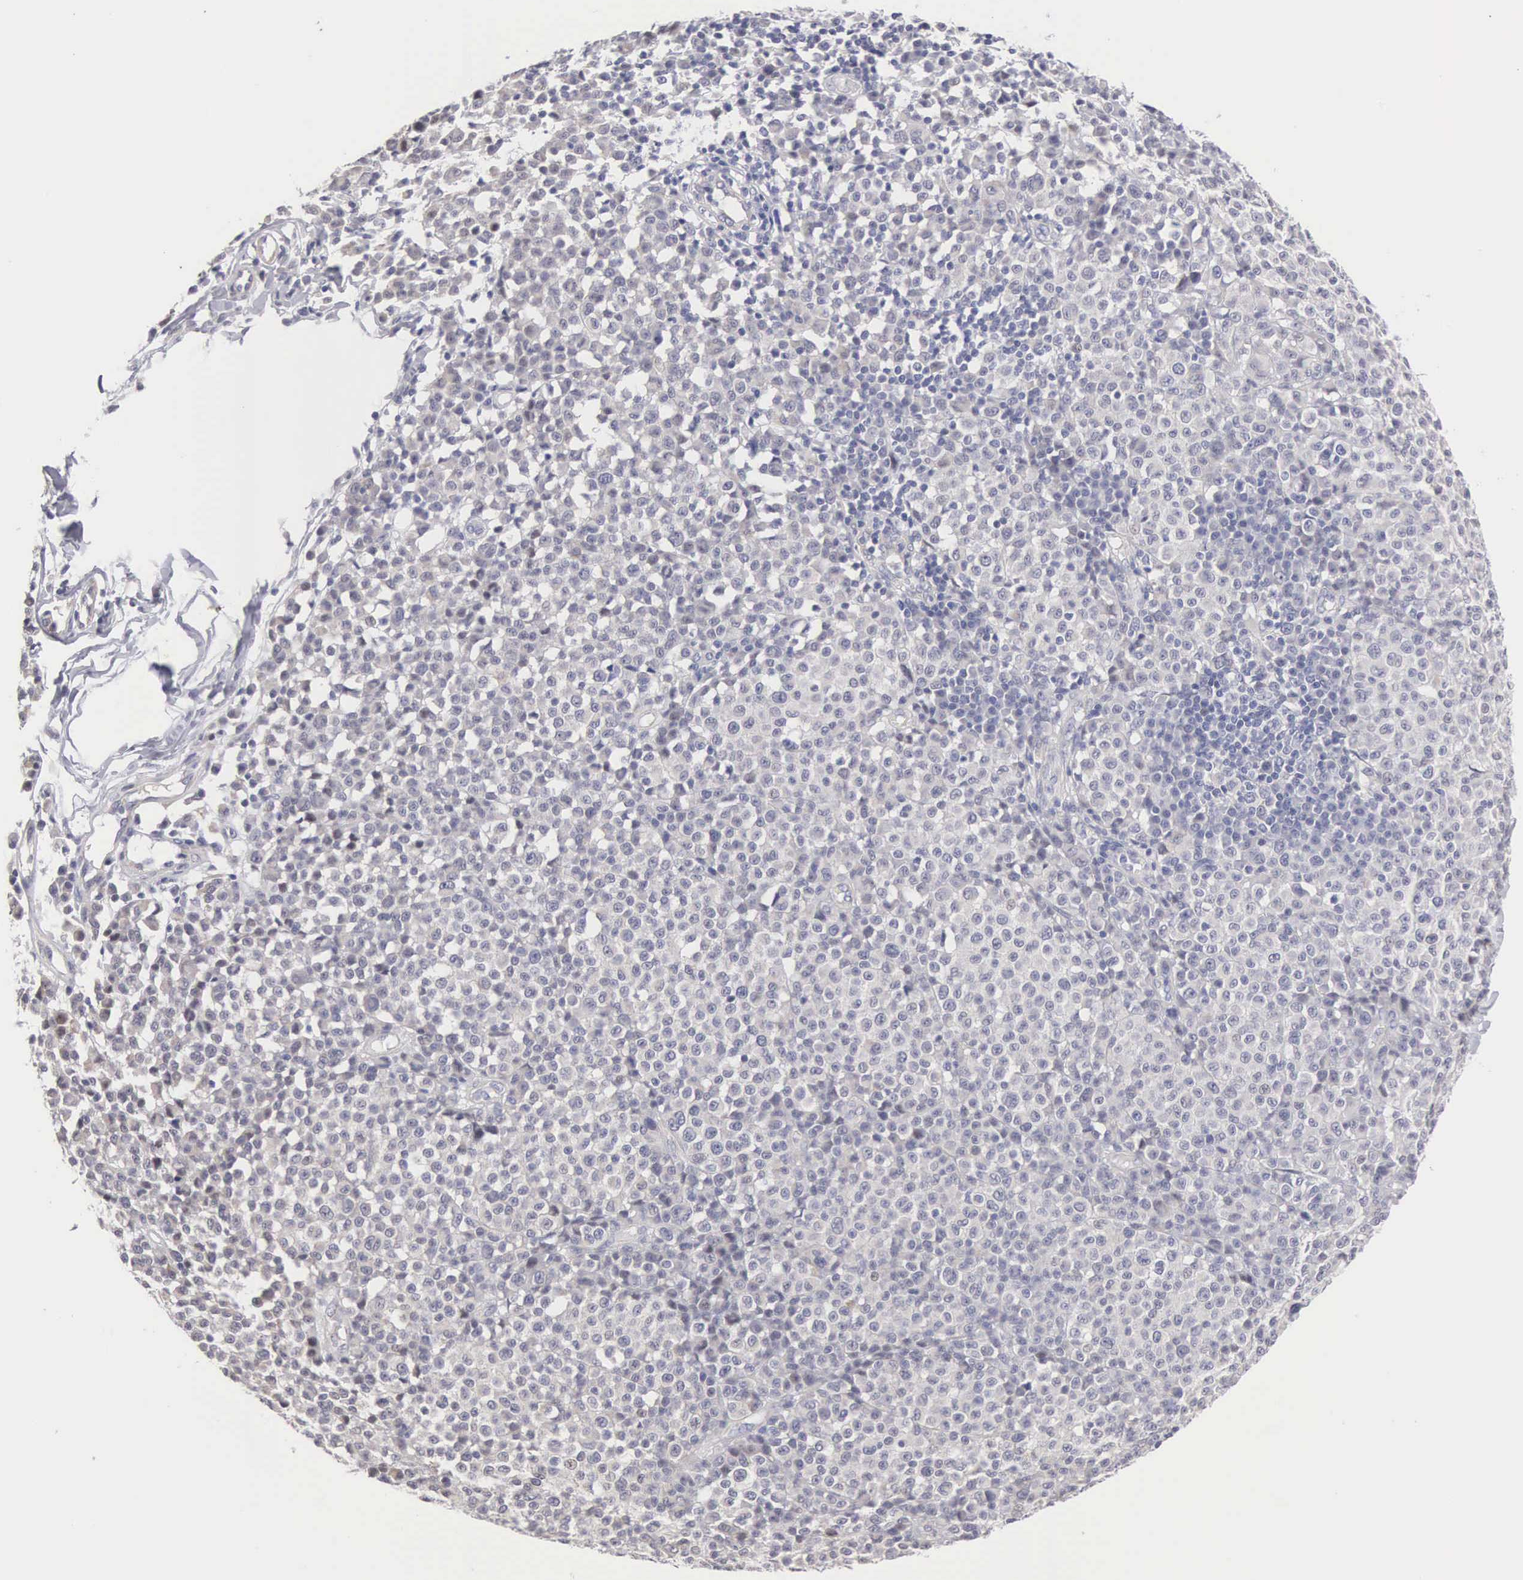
{"staining": {"intensity": "negative", "quantity": "none", "location": "none"}, "tissue": "melanoma", "cell_type": "Tumor cells", "image_type": "cancer", "snomed": [{"axis": "morphology", "description": "Malignant melanoma, Metastatic site"}, {"axis": "topography", "description": "Skin"}], "caption": "Immunohistochemical staining of human melanoma shows no significant staining in tumor cells.", "gene": "ELFN2", "patient": {"sex": "male", "age": 32}}